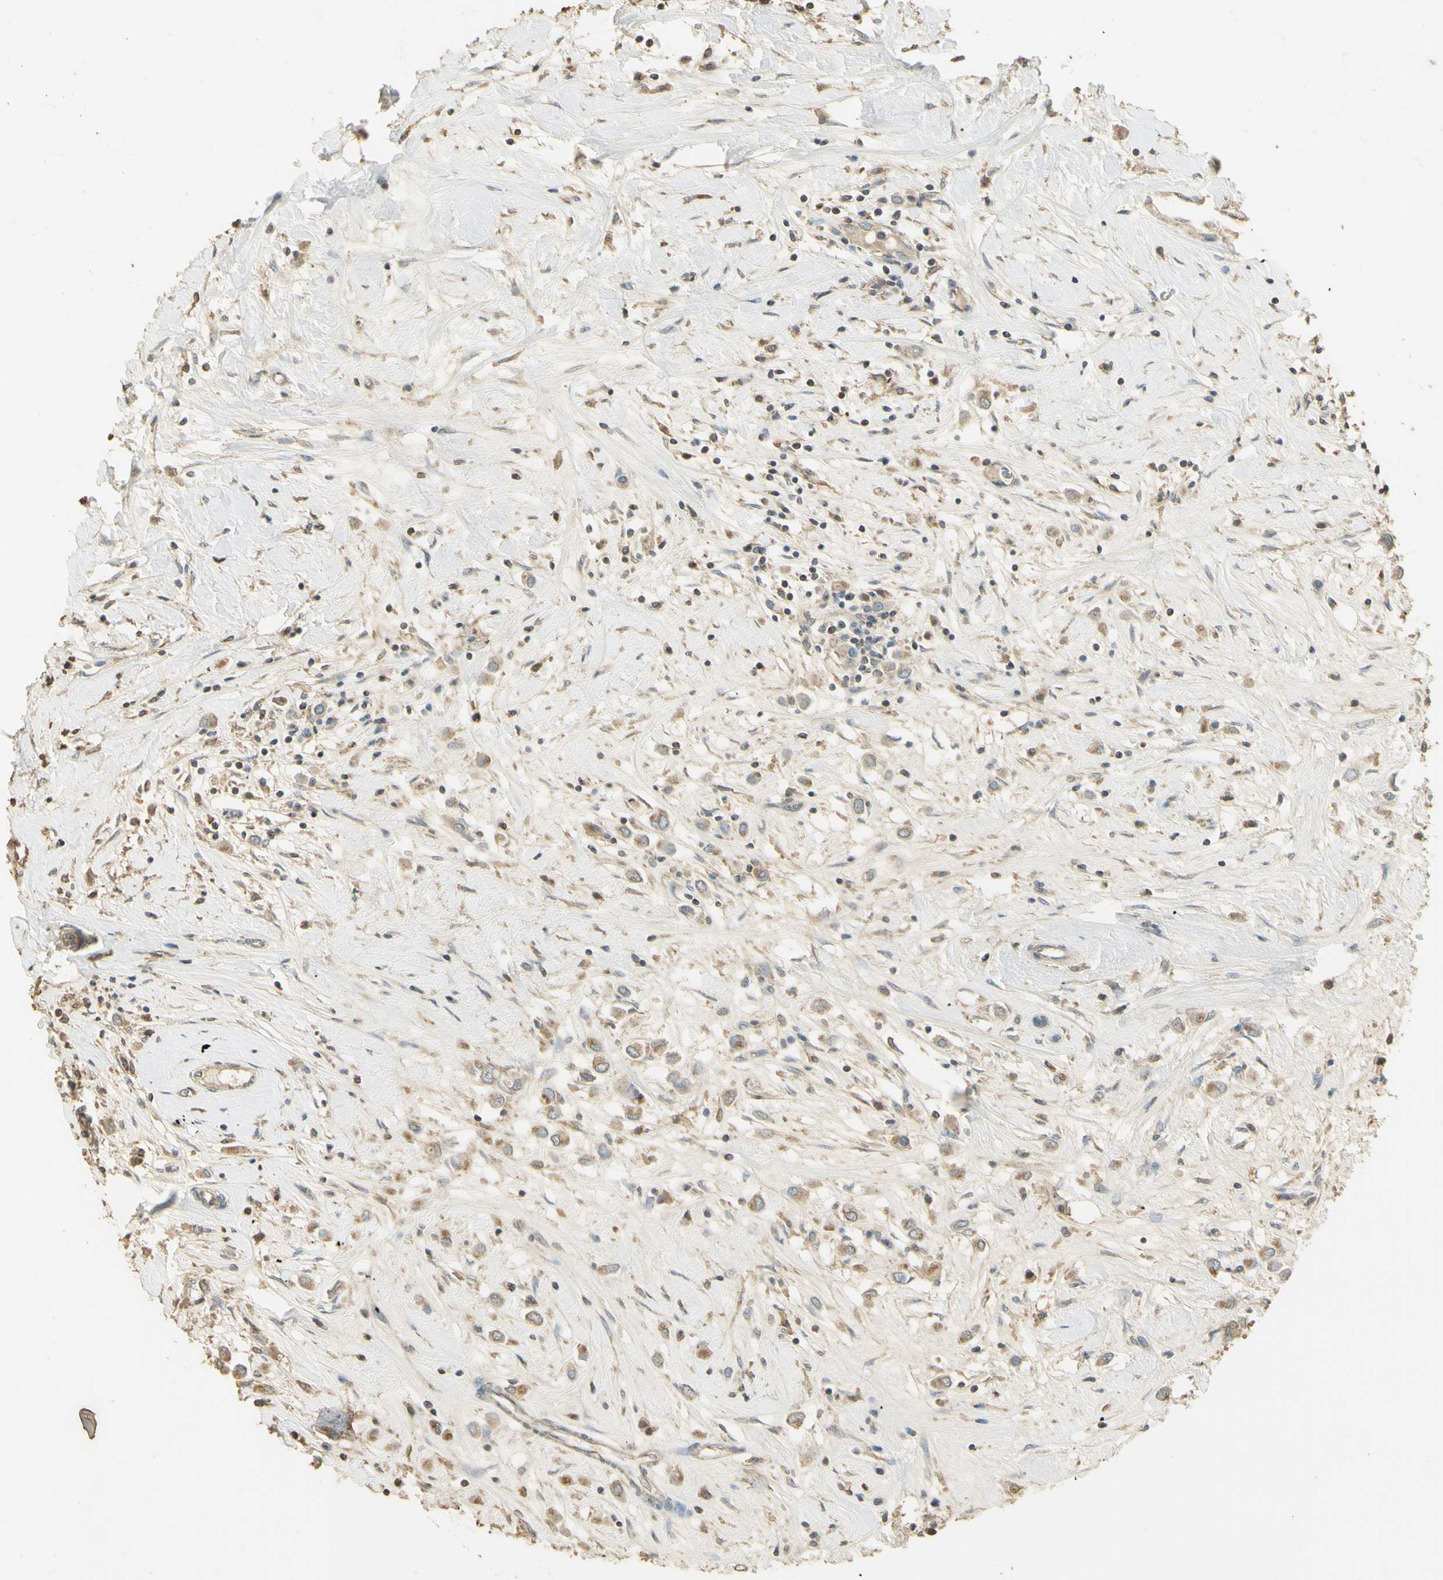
{"staining": {"intensity": "weak", "quantity": "25%-75%", "location": "cytoplasmic/membranous"}, "tissue": "breast cancer", "cell_type": "Tumor cells", "image_type": "cancer", "snomed": [{"axis": "morphology", "description": "Duct carcinoma"}, {"axis": "topography", "description": "Breast"}], "caption": "About 25%-75% of tumor cells in breast cancer show weak cytoplasmic/membranous protein expression as visualized by brown immunohistochemical staining.", "gene": "UXS1", "patient": {"sex": "female", "age": 61}}